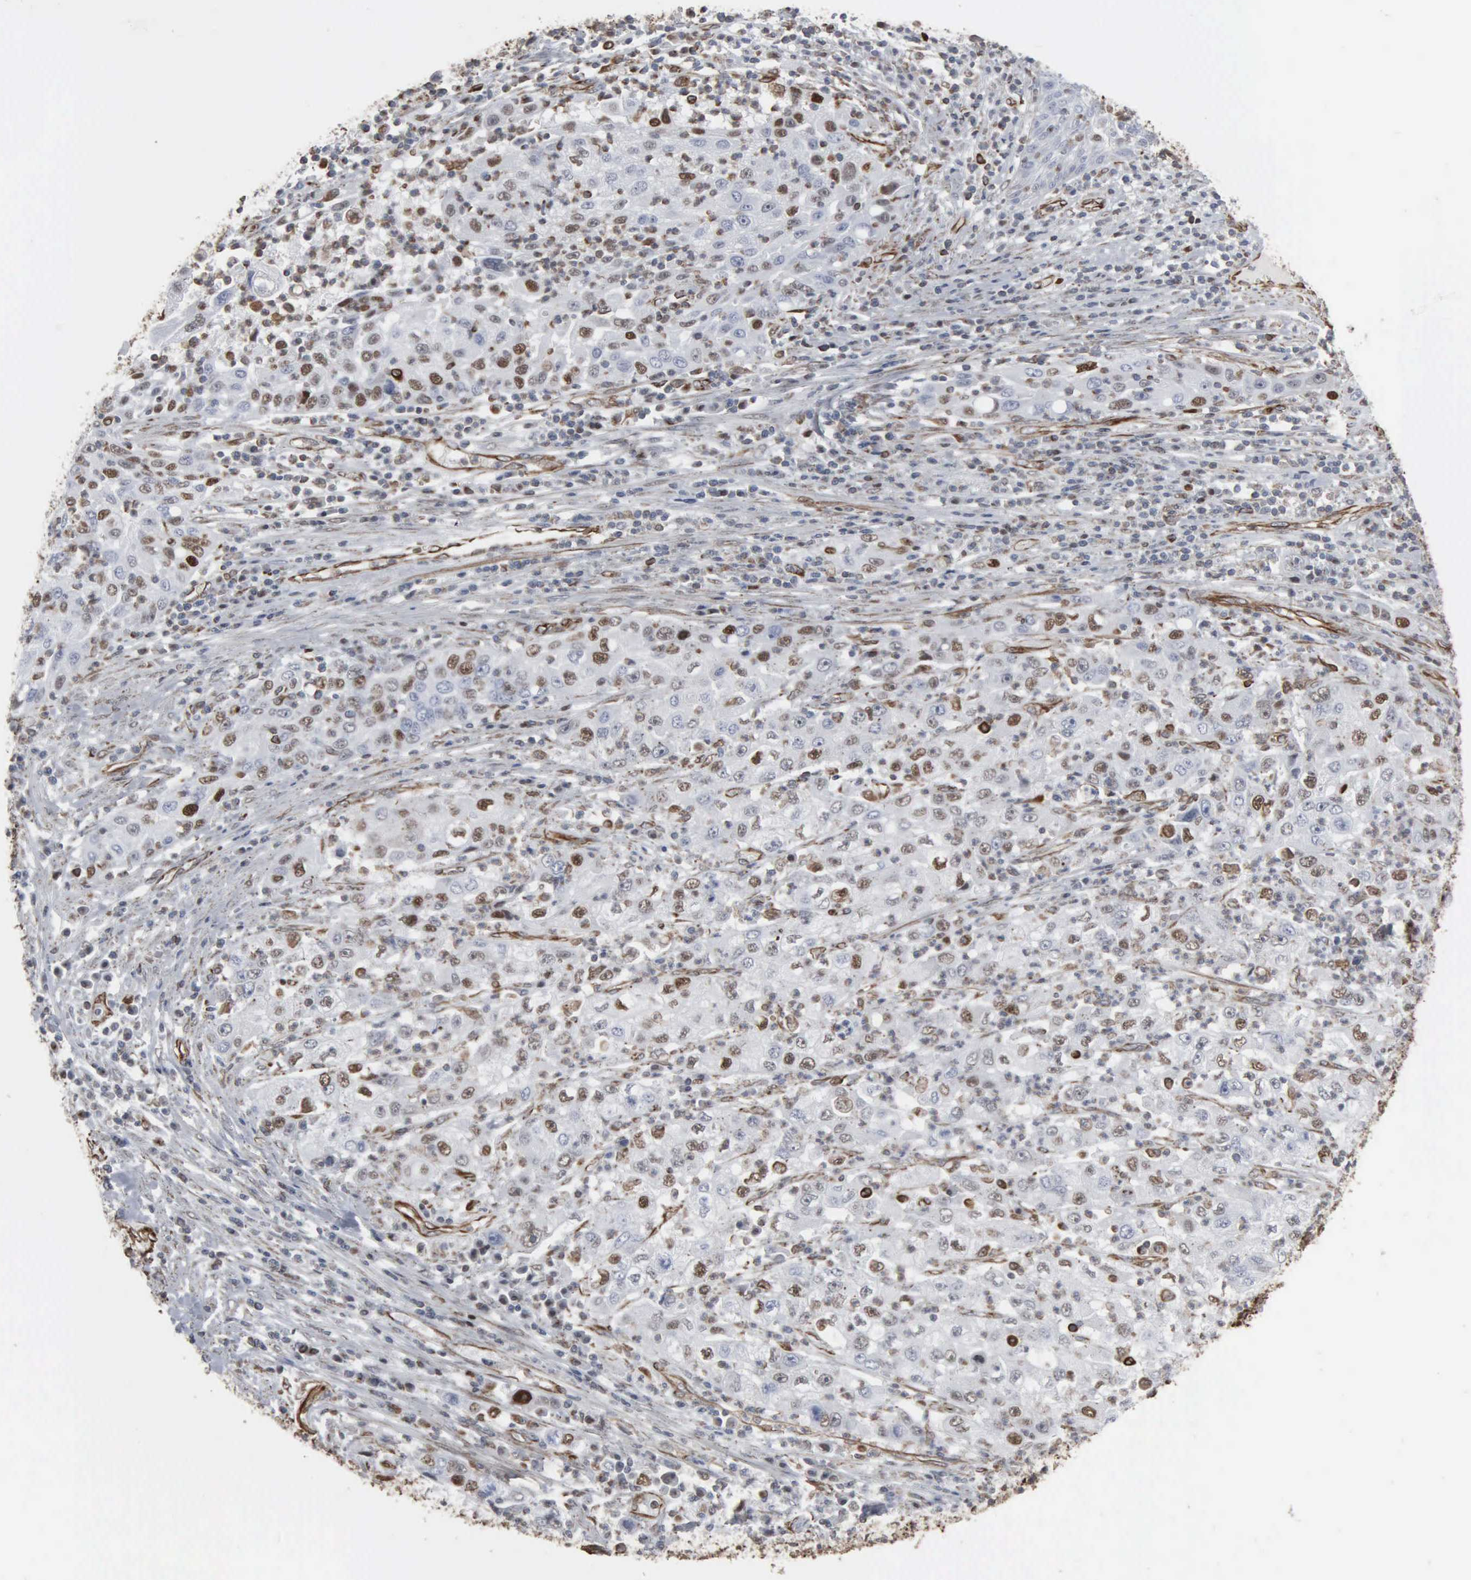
{"staining": {"intensity": "moderate", "quantity": "25%-75%", "location": "nuclear"}, "tissue": "cervical cancer", "cell_type": "Tumor cells", "image_type": "cancer", "snomed": [{"axis": "morphology", "description": "Squamous cell carcinoma, NOS"}, {"axis": "topography", "description": "Cervix"}], "caption": "Cervical cancer (squamous cell carcinoma) tissue shows moderate nuclear positivity in approximately 25%-75% of tumor cells, visualized by immunohistochemistry. Nuclei are stained in blue.", "gene": "CCNE1", "patient": {"sex": "female", "age": 36}}